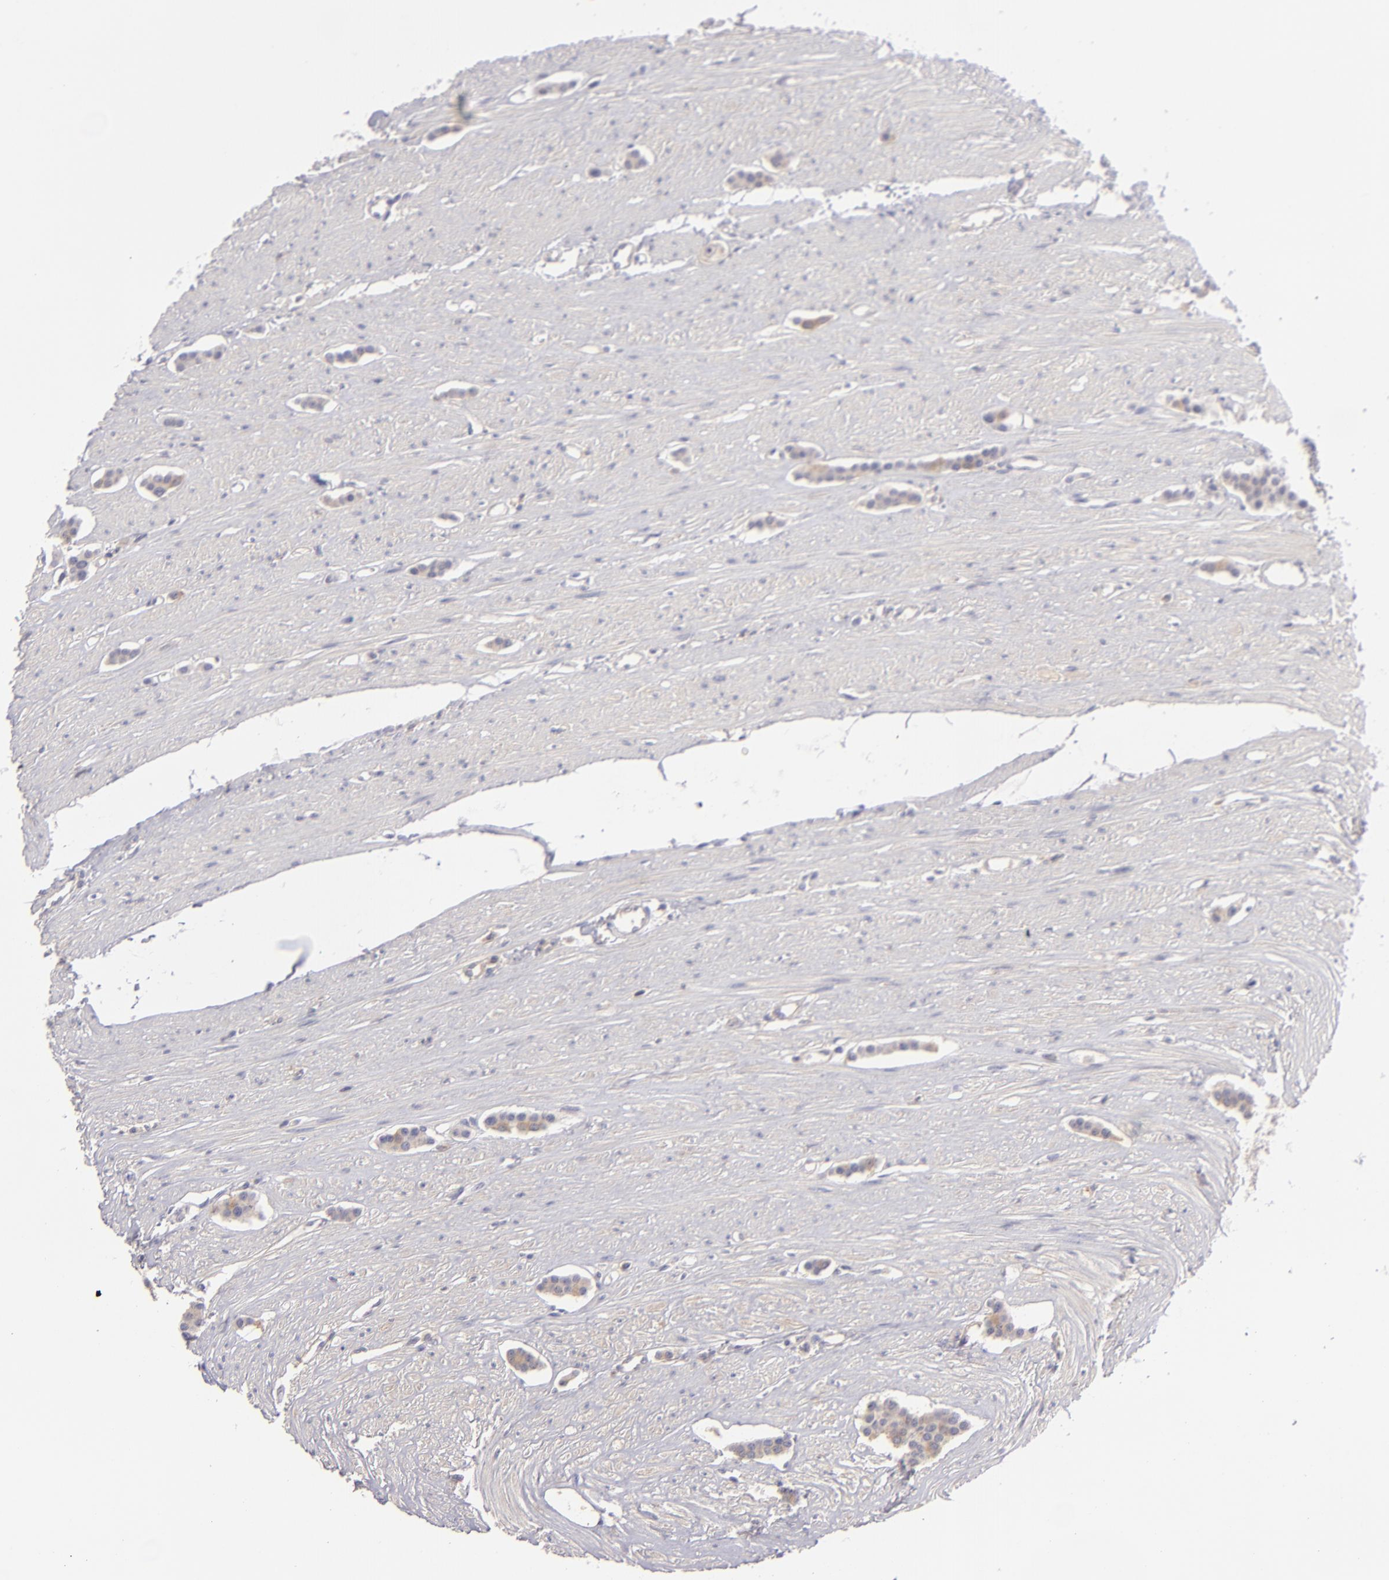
{"staining": {"intensity": "weak", "quantity": ">75%", "location": "cytoplasmic/membranous"}, "tissue": "carcinoid", "cell_type": "Tumor cells", "image_type": "cancer", "snomed": [{"axis": "morphology", "description": "Carcinoid, malignant, NOS"}, {"axis": "topography", "description": "Small intestine"}], "caption": "IHC staining of carcinoid (malignant), which reveals low levels of weak cytoplasmic/membranous positivity in about >75% of tumor cells indicating weak cytoplasmic/membranous protein staining. The staining was performed using DAB (3,3'-diaminobenzidine) (brown) for protein detection and nuclei were counterstained in hematoxylin (blue).", "gene": "MMP10", "patient": {"sex": "male", "age": 60}}